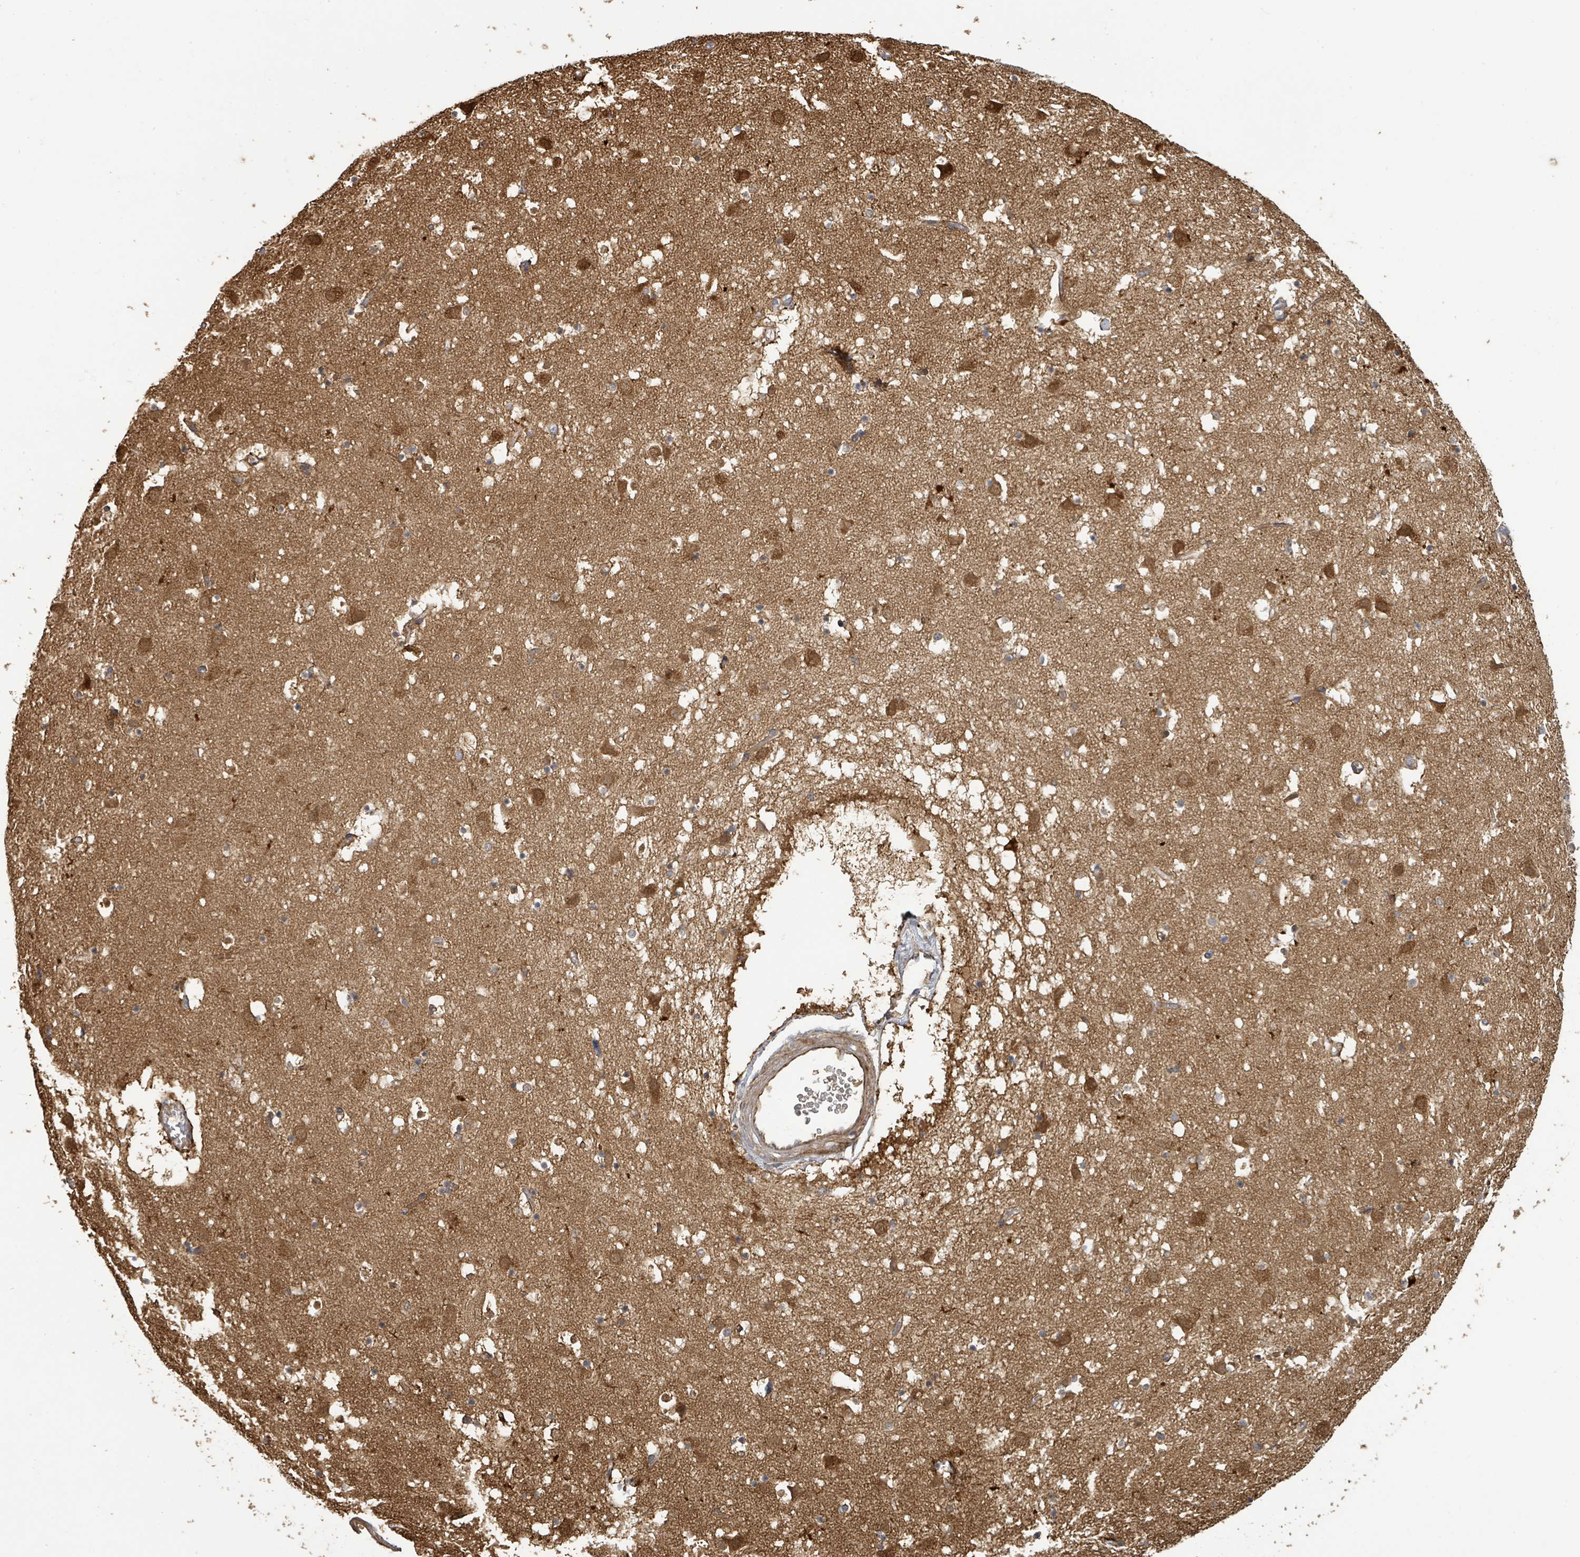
{"staining": {"intensity": "strong", "quantity": "<25%", "location": "cytoplasmic/membranous"}, "tissue": "caudate", "cell_type": "Glial cells", "image_type": "normal", "snomed": [{"axis": "morphology", "description": "Normal tissue, NOS"}, {"axis": "topography", "description": "Lateral ventricle wall"}], "caption": "IHC of benign caudate demonstrates medium levels of strong cytoplasmic/membranous expression in approximately <25% of glial cells.", "gene": "STARD4", "patient": {"sex": "male", "age": 58}}